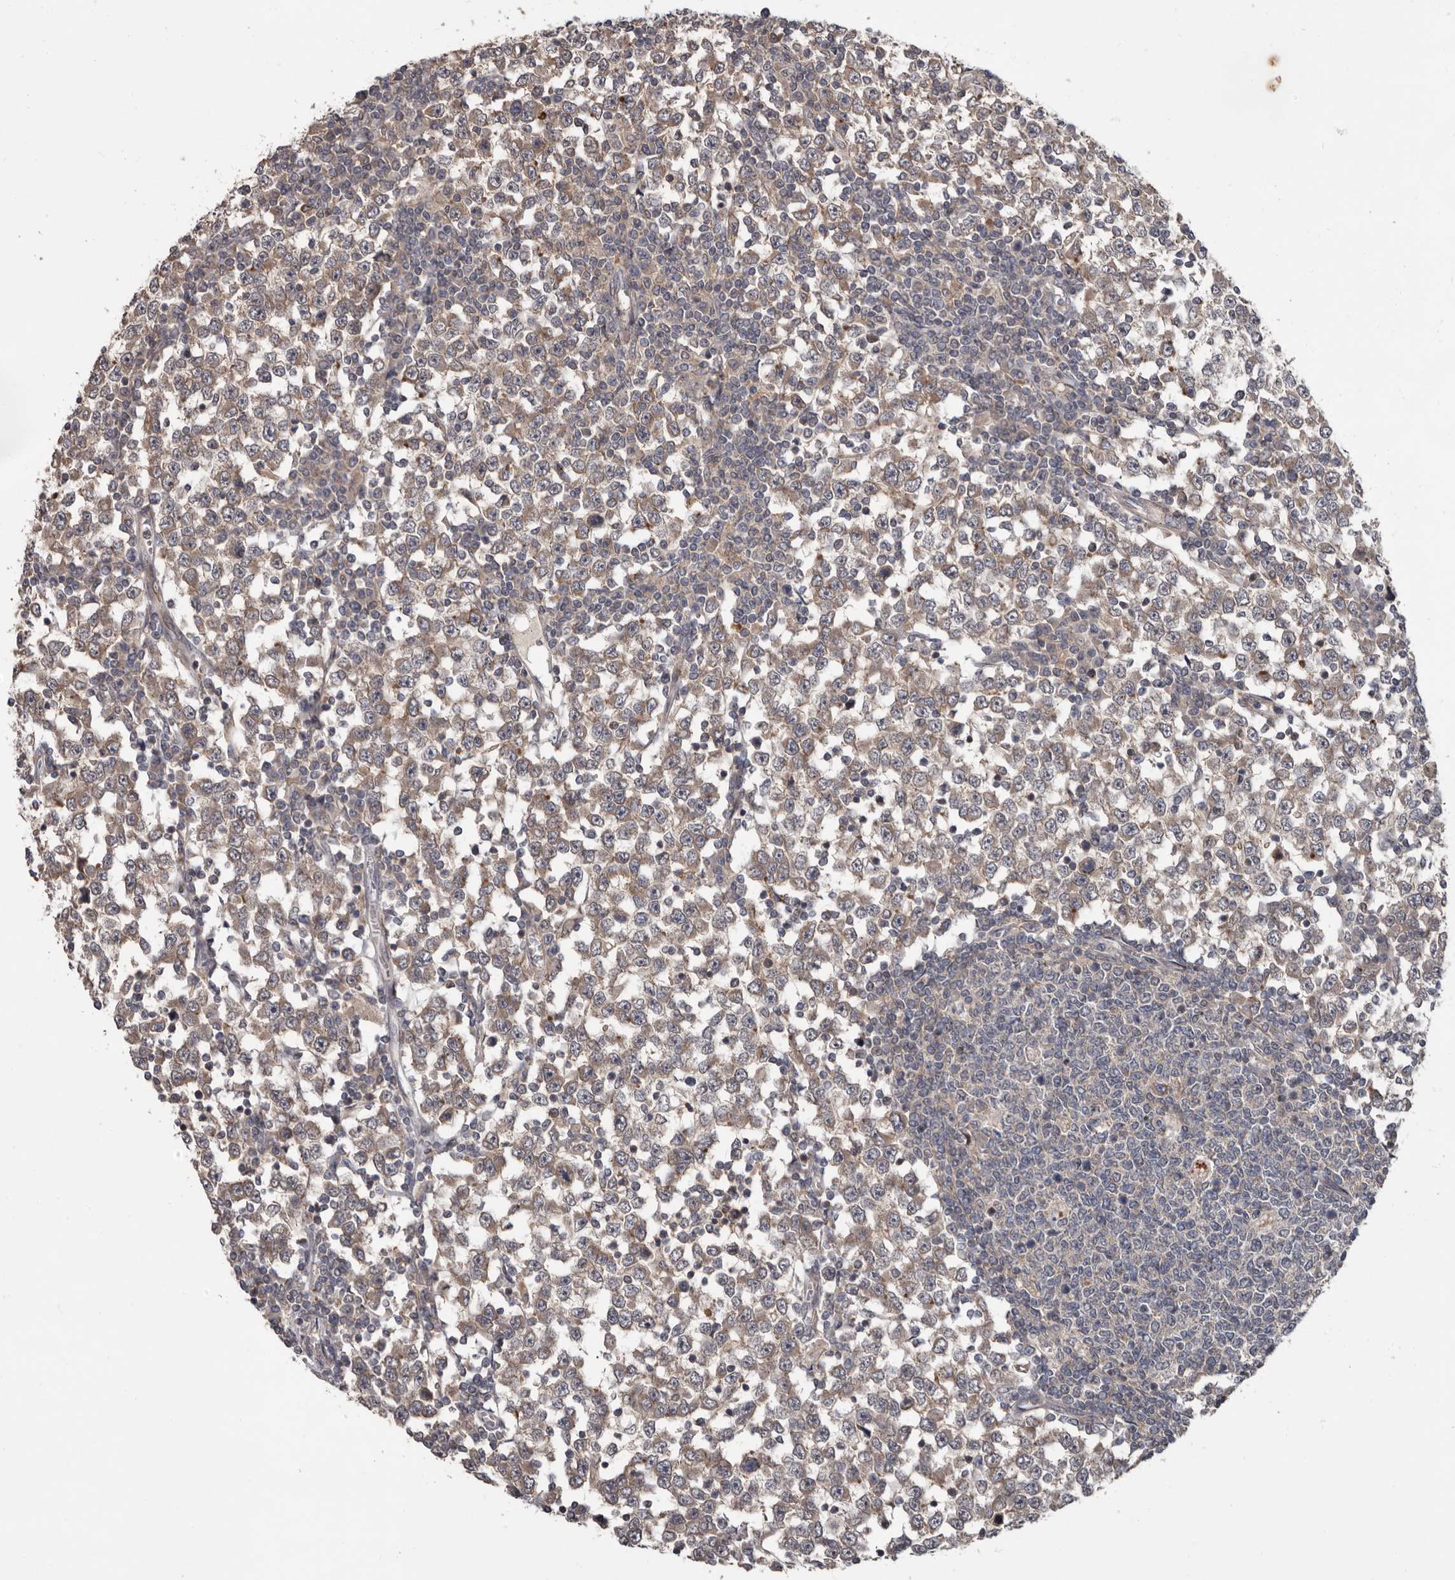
{"staining": {"intensity": "weak", "quantity": ">75%", "location": "cytoplasmic/membranous"}, "tissue": "testis cancer", "cell_type": "Tumor cells", "image_type": "cancer", "snomed": [{"axis": "morphology", "description": "Seminoma, NOS"}, {"axis": "topography", "description": "Testis"}], "caption": "An image of human testis cancer (seminoma) stained for a protein demonstrates weak cytoplasmic/membranous brown staining in tumor cells. (Stains: DAB (3,3'-diaminobenzidine) in brown, nuclei in blue, Microscopy: brightfield microscopy at high magnification).", "gene": "FGFR4", "patient": {"sex": "male", "age": 65}}